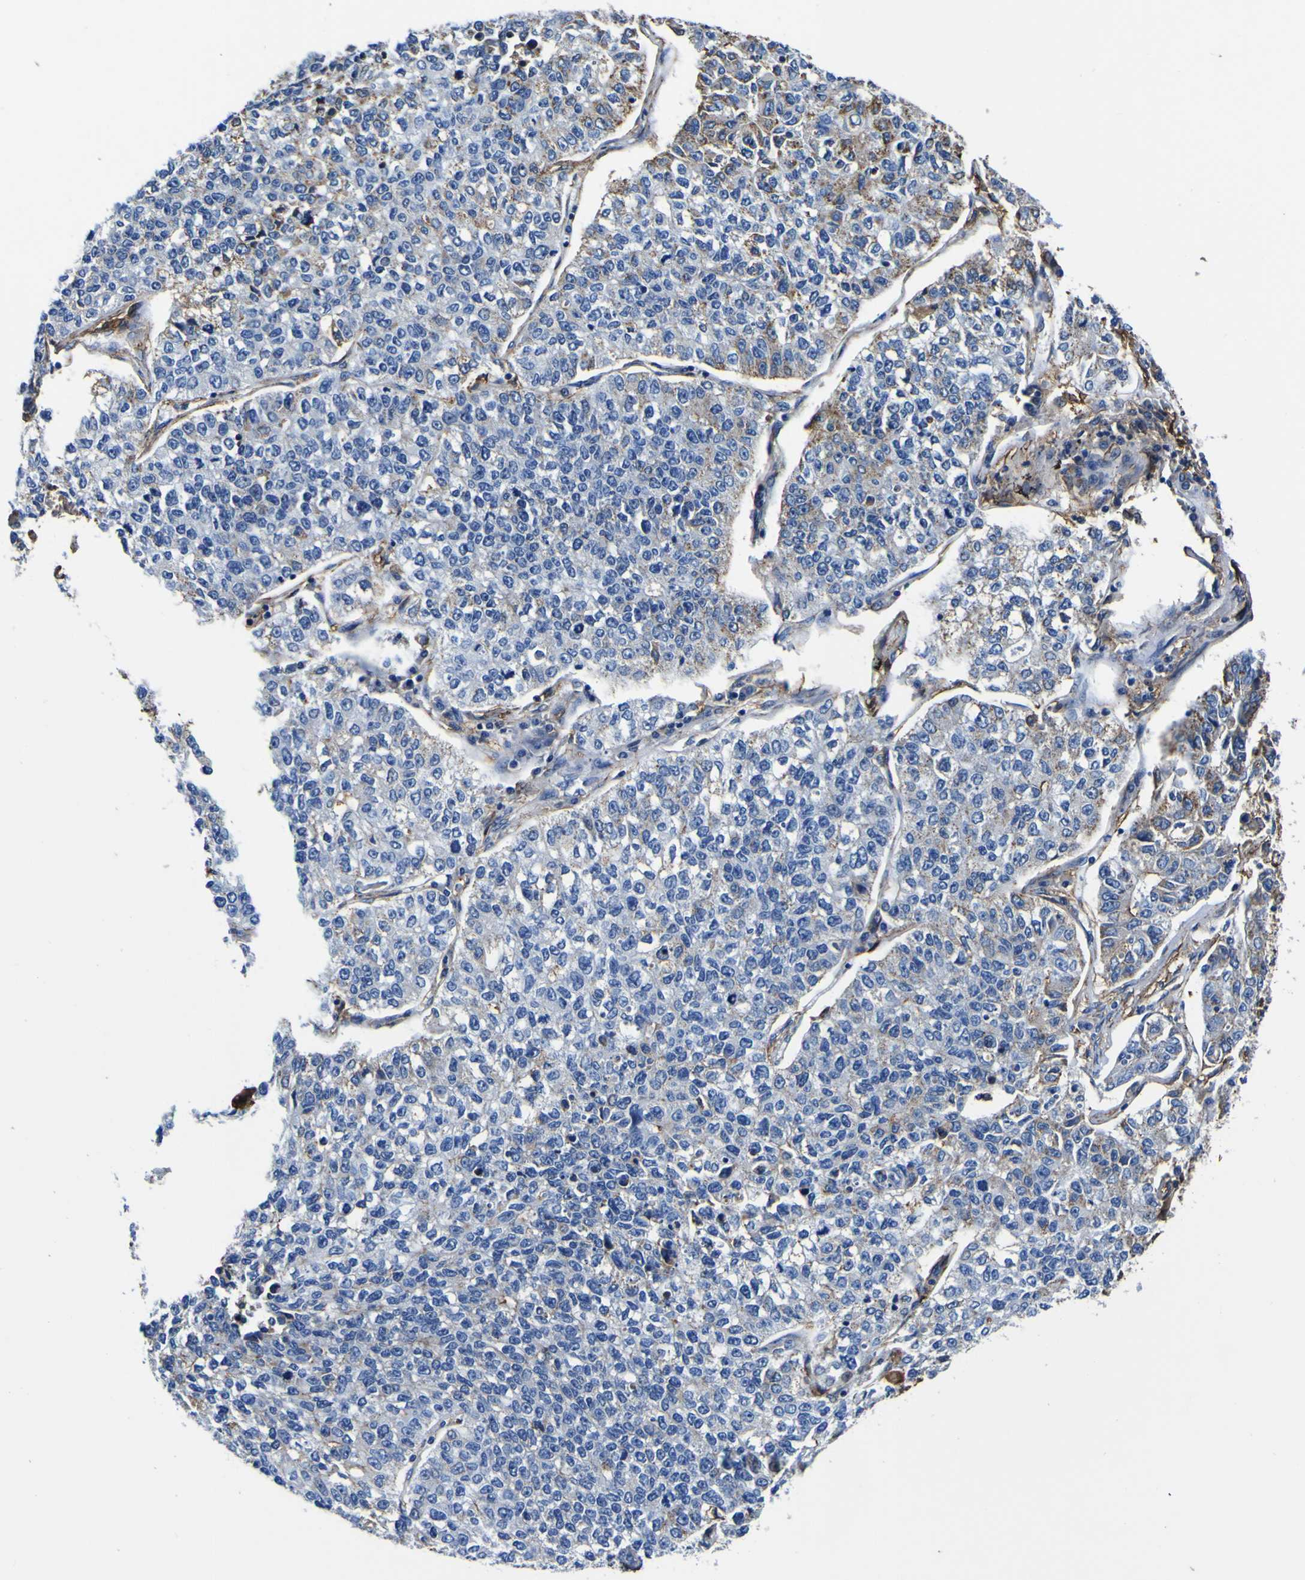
{"staining": {"intensity": "moderate", "quantity": "25%-75%", "location": "cytoplasmic/membranous"}, "tissue": "lung cancer", "cell_type": "Tumor cells", "image_type": "cancer", "snomed": [{"axis": "morphology", "description": "Adenocarcinoma, NOS"}, {"axis": "topography", "description": "Lung"}], "caption": "IHC photomicrograph of lung adenocarcinoma stained for a protein (brown), which exhibits medium levels of moderate cytoplasmic/membranous expression in approximately 25%-75% of tumor cells.", "gene": "PXDN", "patient": {"sex": "male", "age": 49}}